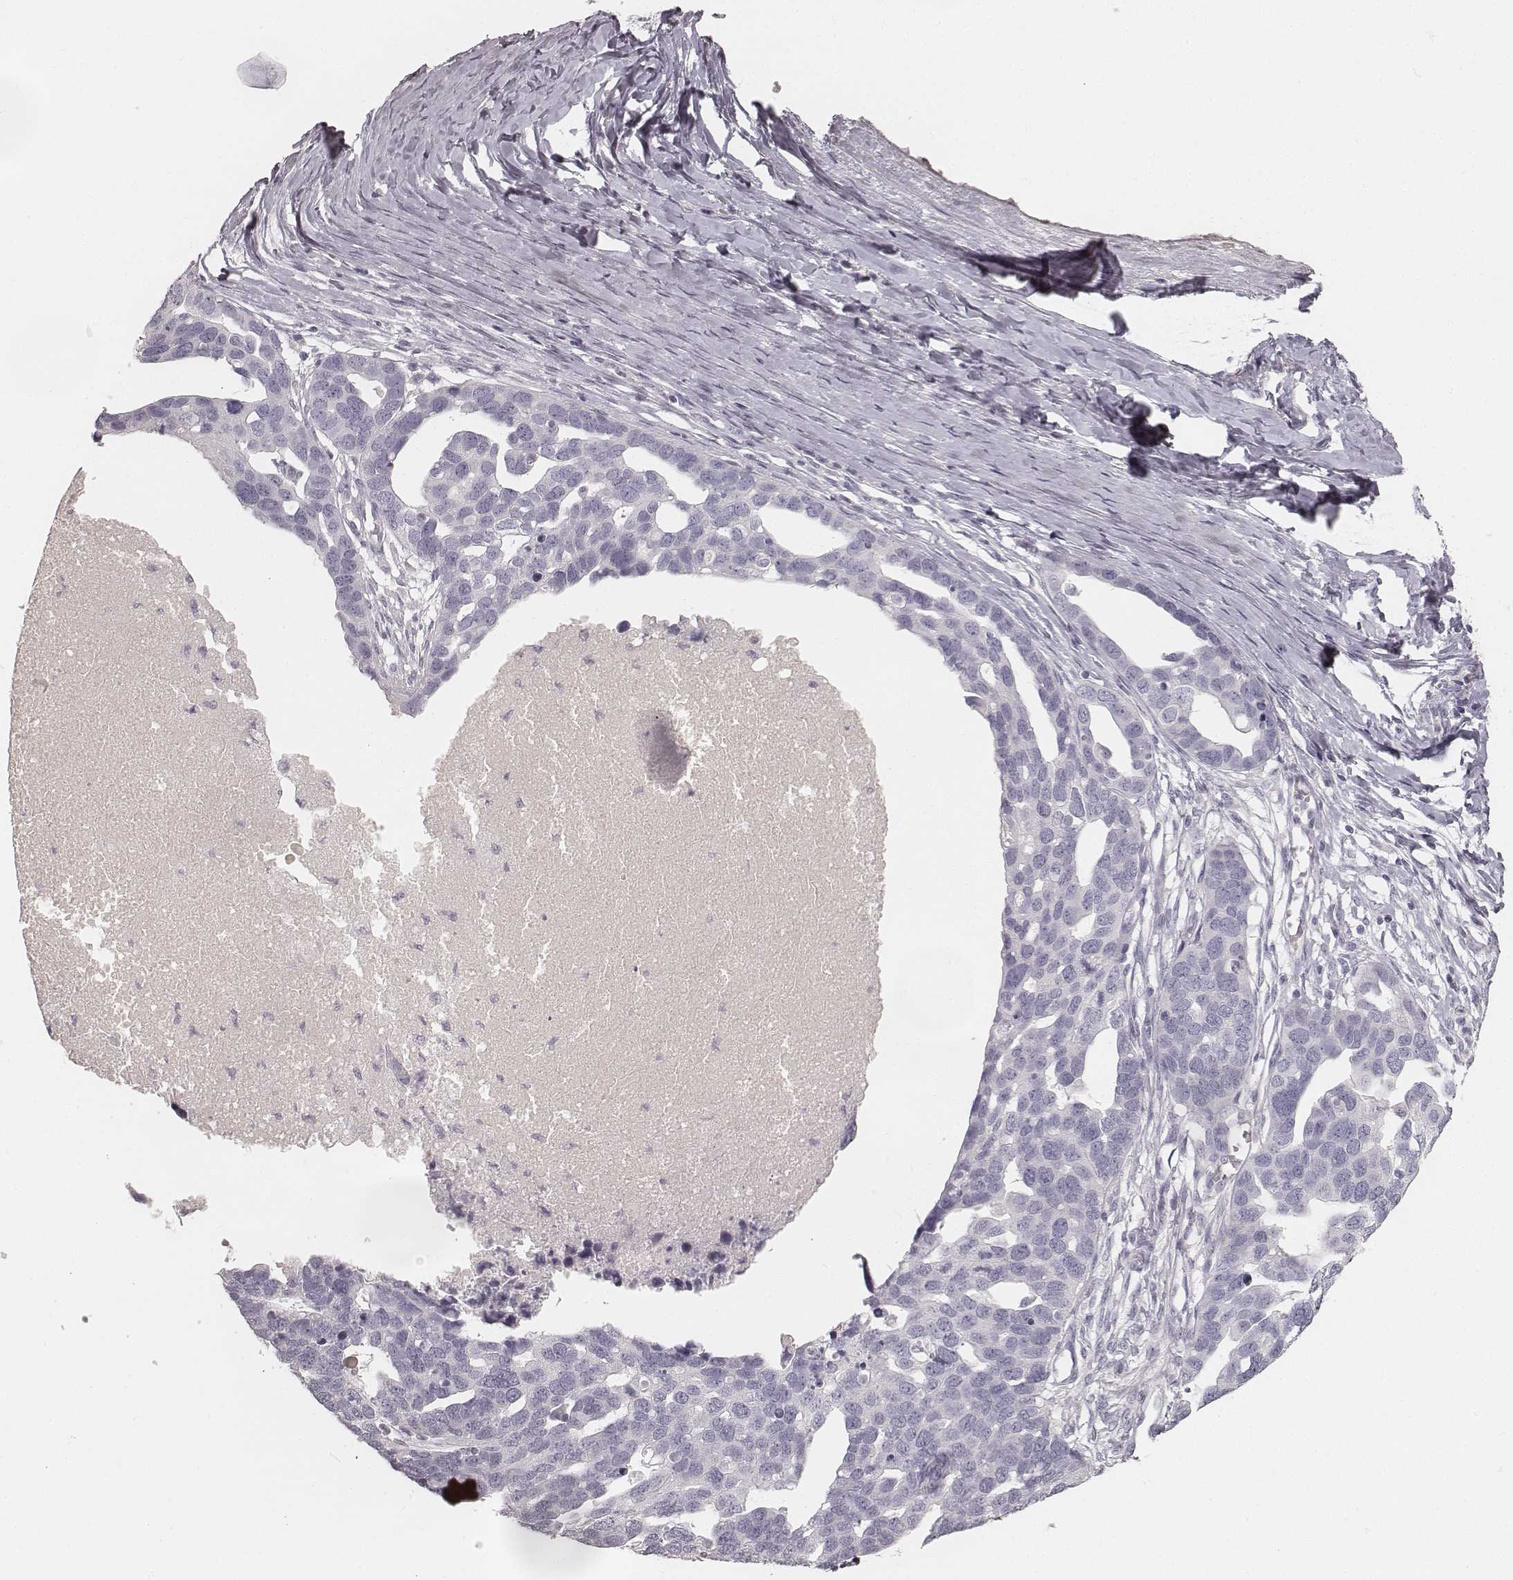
{"staining": {"intensity": "negative", "quantity": "none", "location": "none"}, "tissue": "ovarian cancer", "cell_type": "Tumor cells", "image_type": "cancer", "snomed": [{"axis": "morphology", "description": "Cystadenocarcinoma, serous, NOS"}, {"axis": "topography", "description": "Ovary"}], "caption": "A high-resolution micrograph shows immunohistochemistry (IHC) staining of ovarian cancer, which shows no significant staining in tumor cells. Nuclei are stained in blue.", "gene": "KRT31", "patient": {"sex": "female", "age": 54}}